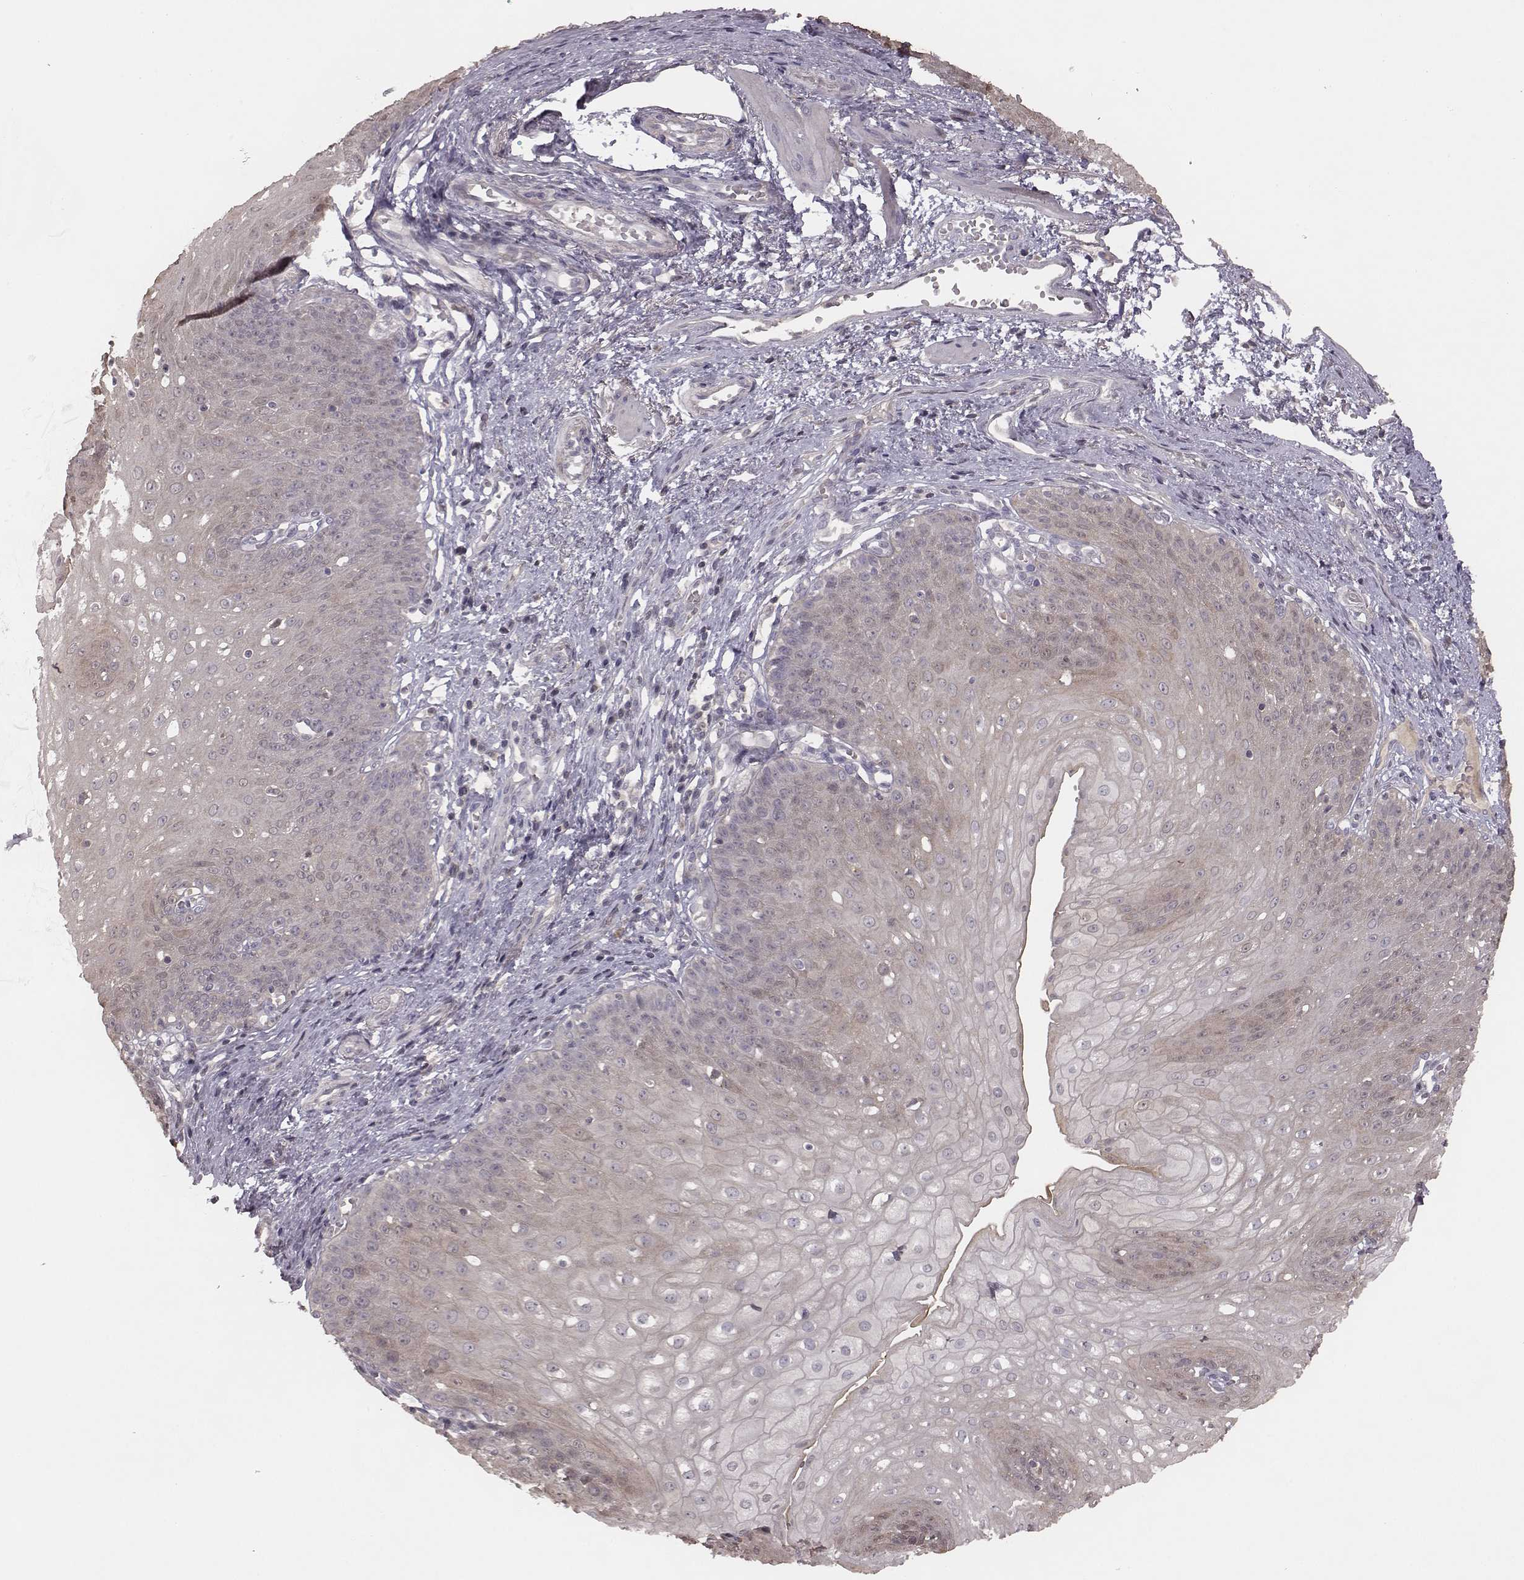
{"staining": {"intensity": "weak", "quantity": "<25%", "location": "cytoplasmic/membranous"}, "tissue": "esophagus", "cell_type": "Squamous epithelial cells", "image_type": "normal", "snomed": [{"axis": "morphology", "description": "Normal tissue, NOS"}, {"axis": "topography", "description": "Esophagus"}], "caption": "High magnification brightfield microscopy of unremarkable esophagus stained with DAB (3,3'-diaminobenzidine) (brown) and counterstained with hematoxylin (blue): squamous epithelial cells show no significant expression.", "gene": "TLX3", "patient": {"sex": "male", "age": 71}}